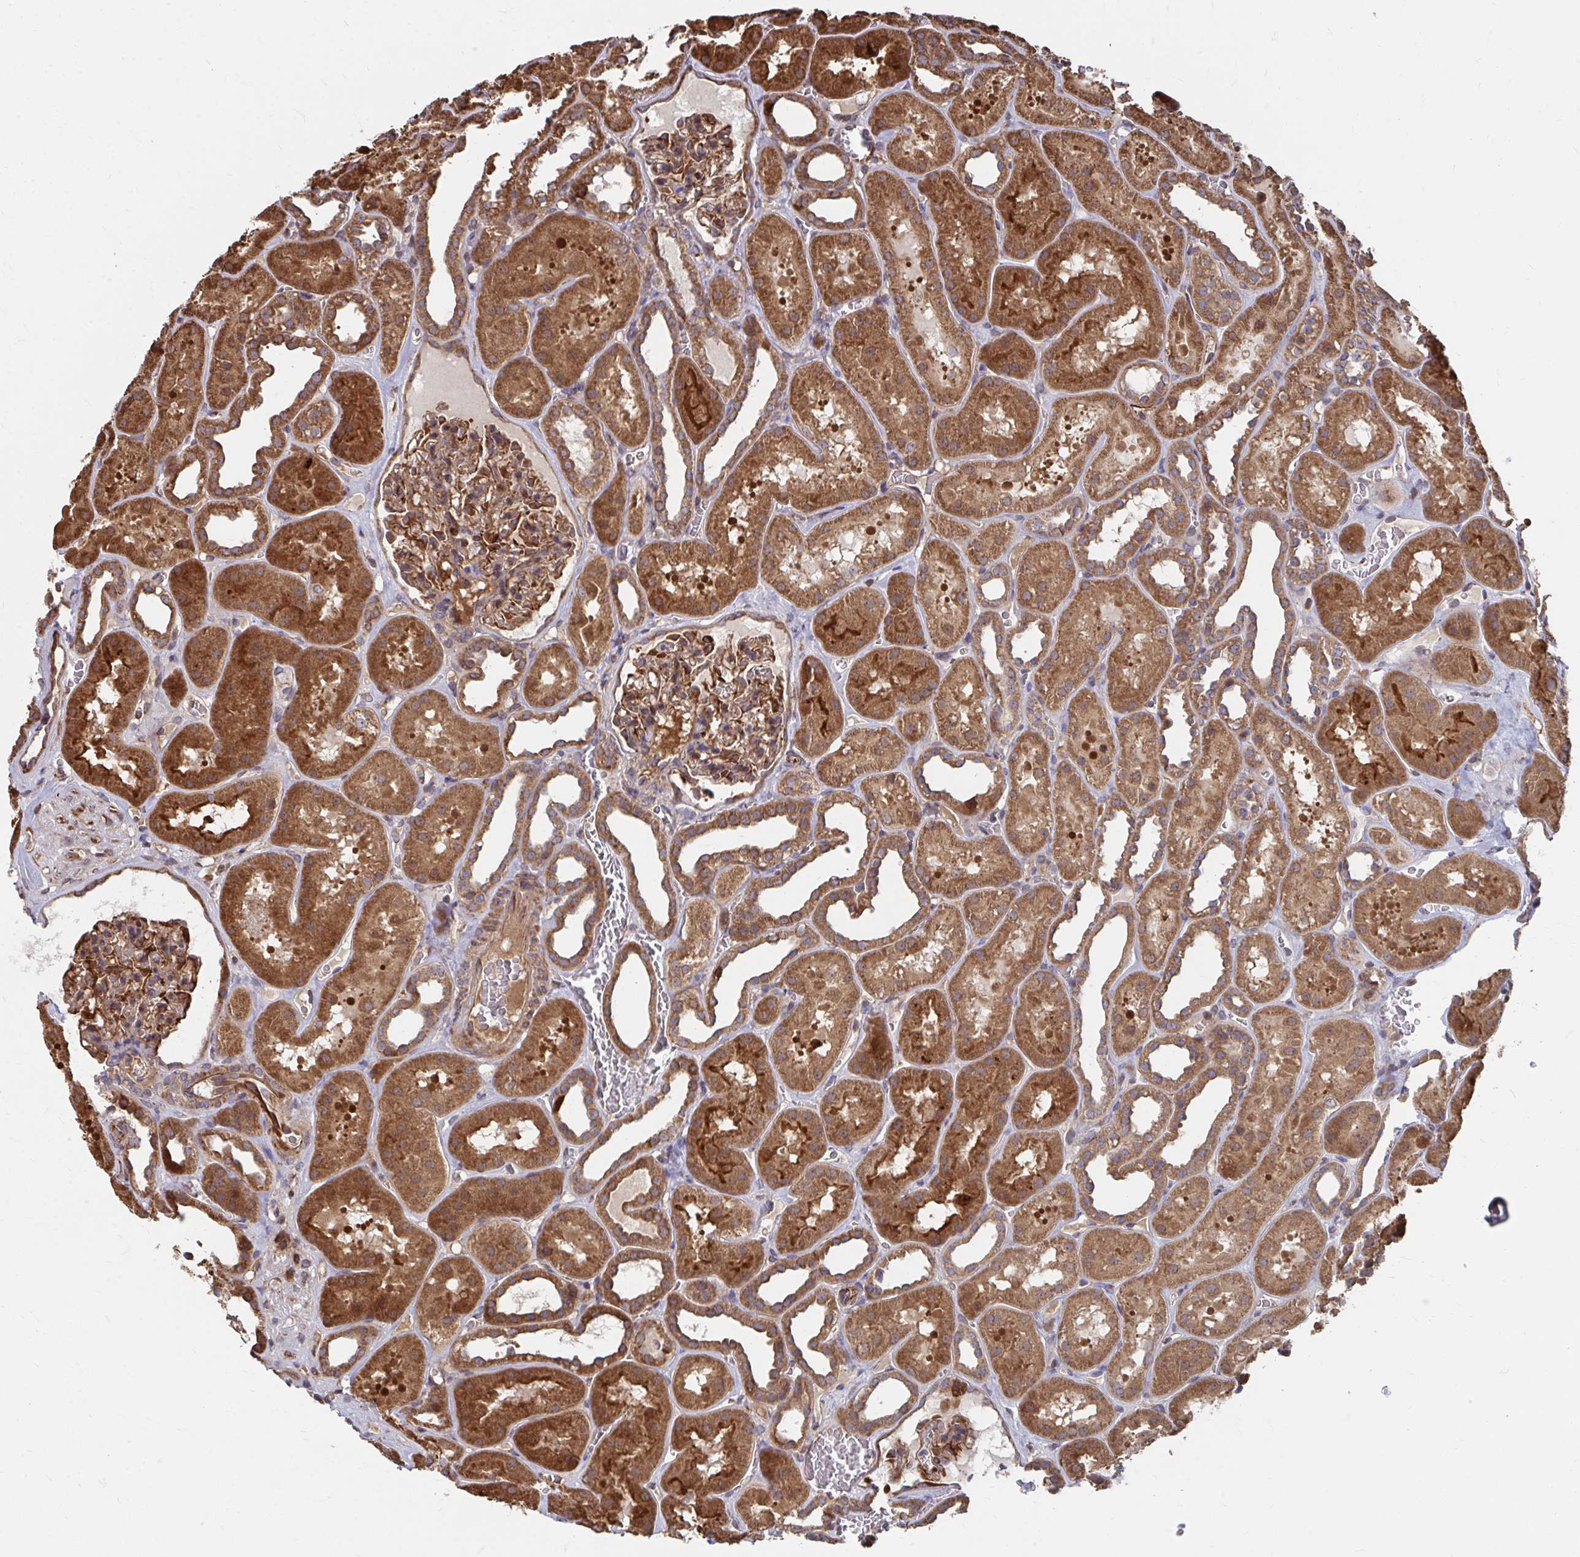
{"staining": {"intensity": "strong", "quantity": "25%-75%", "location": "cytoplasmic/membranous"}, "tissue": "kidney", "cell_type": "Cells in glomeruli", "image_type": "normal", "snomed": [{"axis": "morphology", "description": "Normal tissue, NOS"}, {"axis": "topography", "description": "Kidney"}], "caption": "Immunohistochemical staining of unremarkable human kidney displays strong cytoplasmic/membranous protein positivity in approximately 25%-75% of cells in glomeruli.", "gene": "FAM89A", "patient": {"sex": "female", "age": 41}}